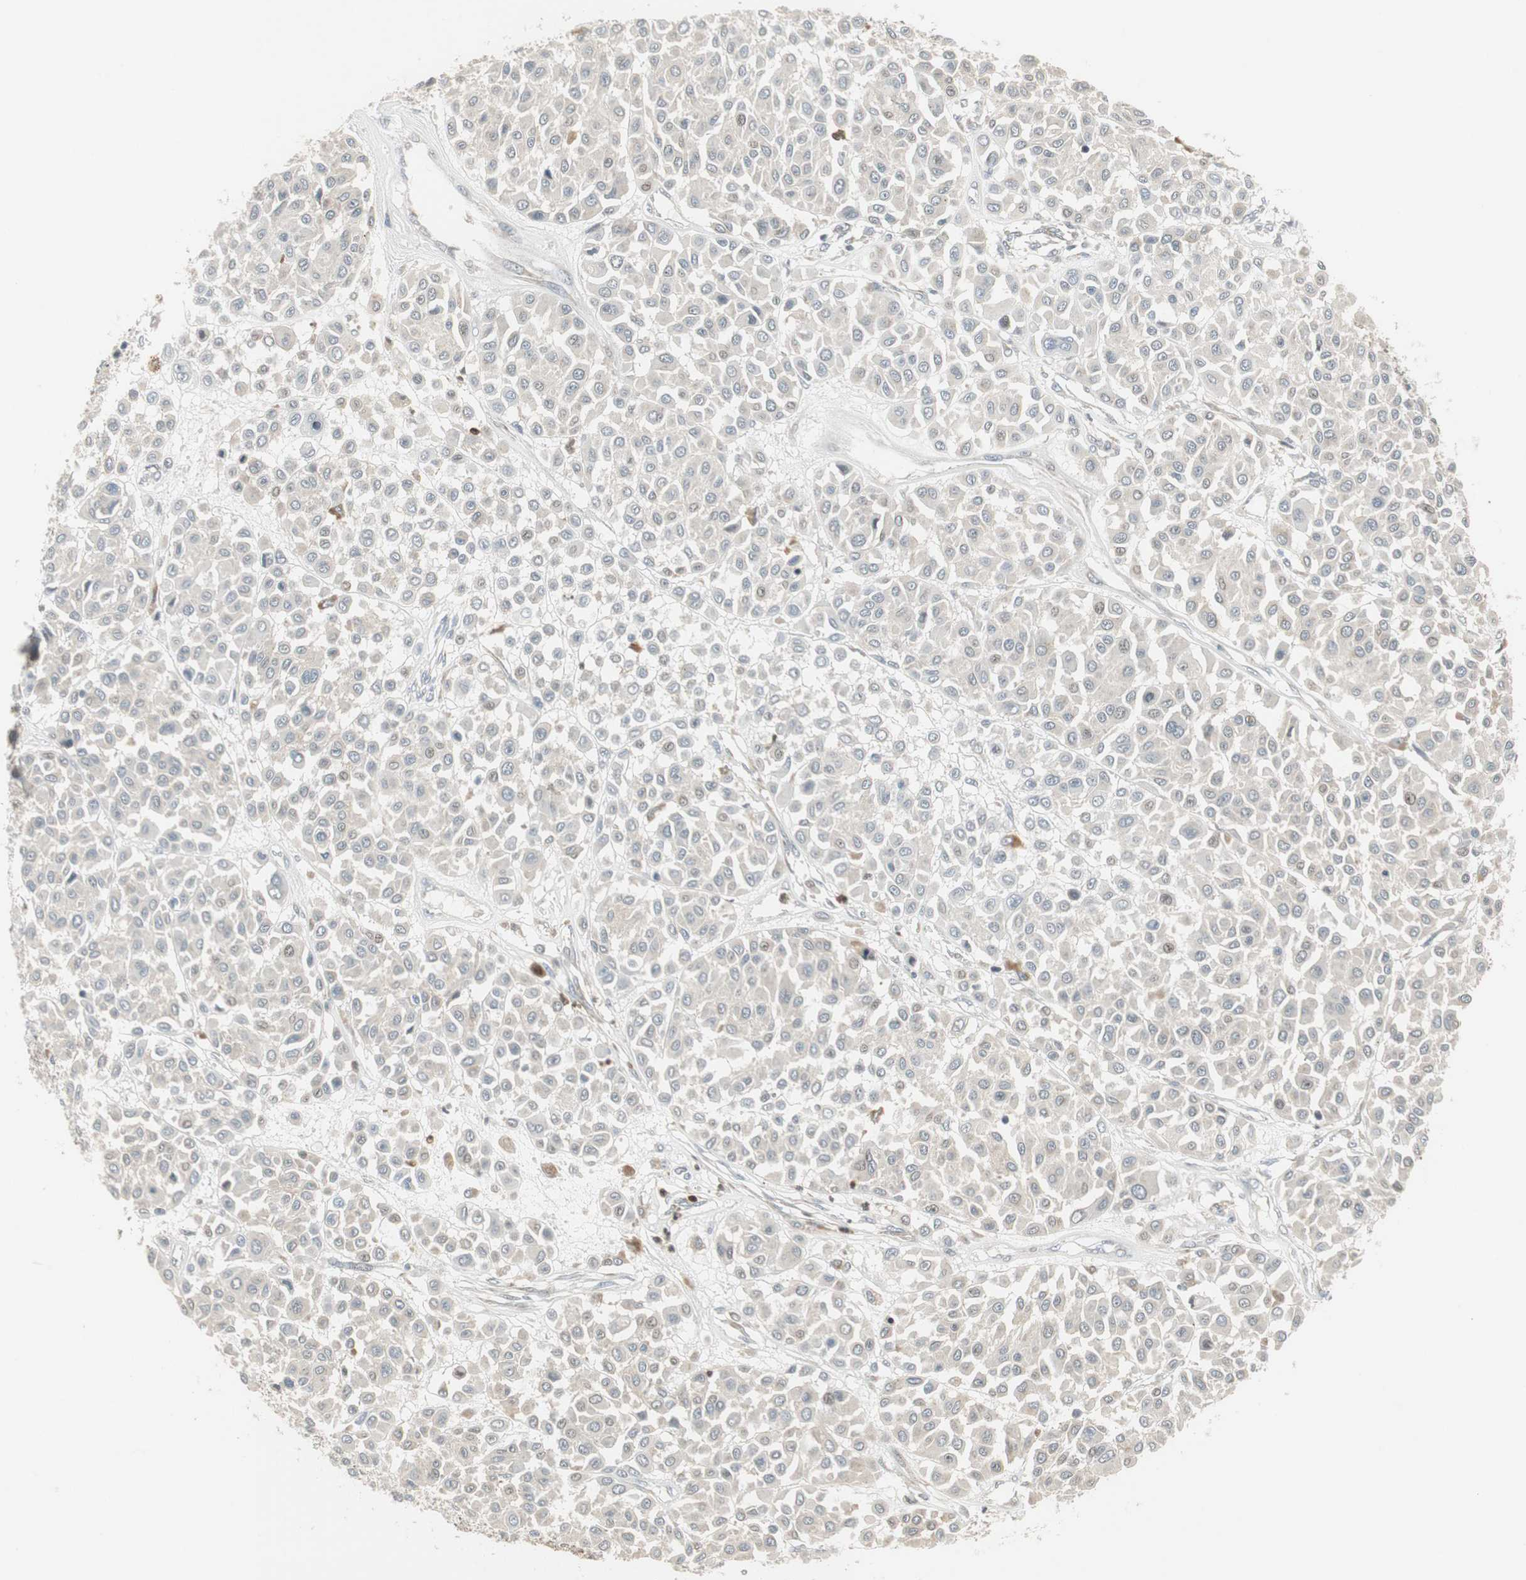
{"staining": {"intensity": "weak", "quantity": "<25%", "location": "nuclear"}, "tissue": "melanoma", "cell_type": "Tumor cells", "image_type": "cancer", "snomed": [{"axis": "morphology", "description": "Malignant melanoma, Metastatic site"}, {"axis": "topography", "description": "Soft tissue"}], "caption": "Immunohistochemistry of melanoma shows no positivity in tumor cells.", "gene": "SNX4", "patient": {"sex": "male", "age": 41}}